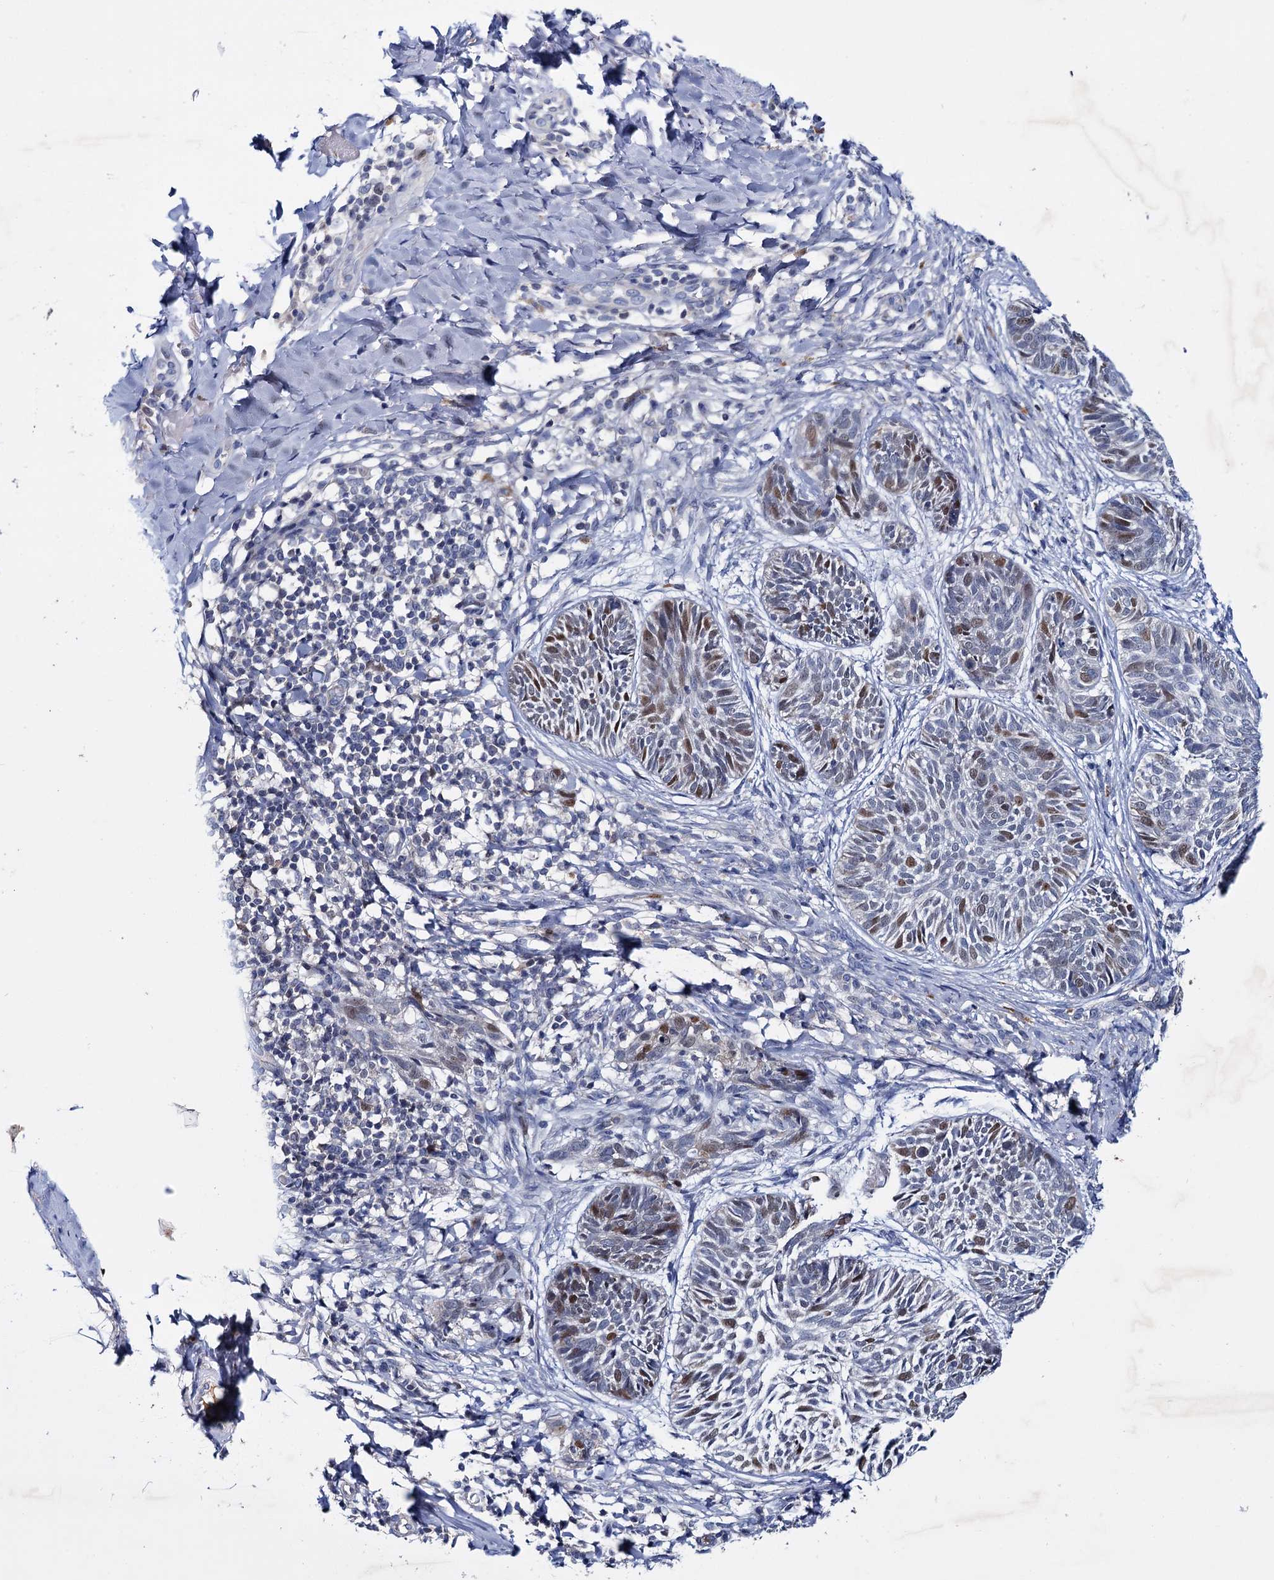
{"staining": {"intensity": "weak", "quantity": "25%-75%", "location": "nuclear"}, "tissue": "skin cancer", "cell_type": "Tumor cells", "image_type": "cancer", "snomed": [{"axis": "morphology", "description": "Normal tissue, NOS"}, {"axis": "morphology", "description": "Basal cell carcinoma"}, {"axis": "topography", "description": "Skin"}], "caption": "Immunohistochemical staining of basal cell carcinoma (skin) shows weak nuclear protein staining in about 25%-75% of tumor cells.", "gene": "FAM111B", "patient": {"sex": "male", "age": 66}}